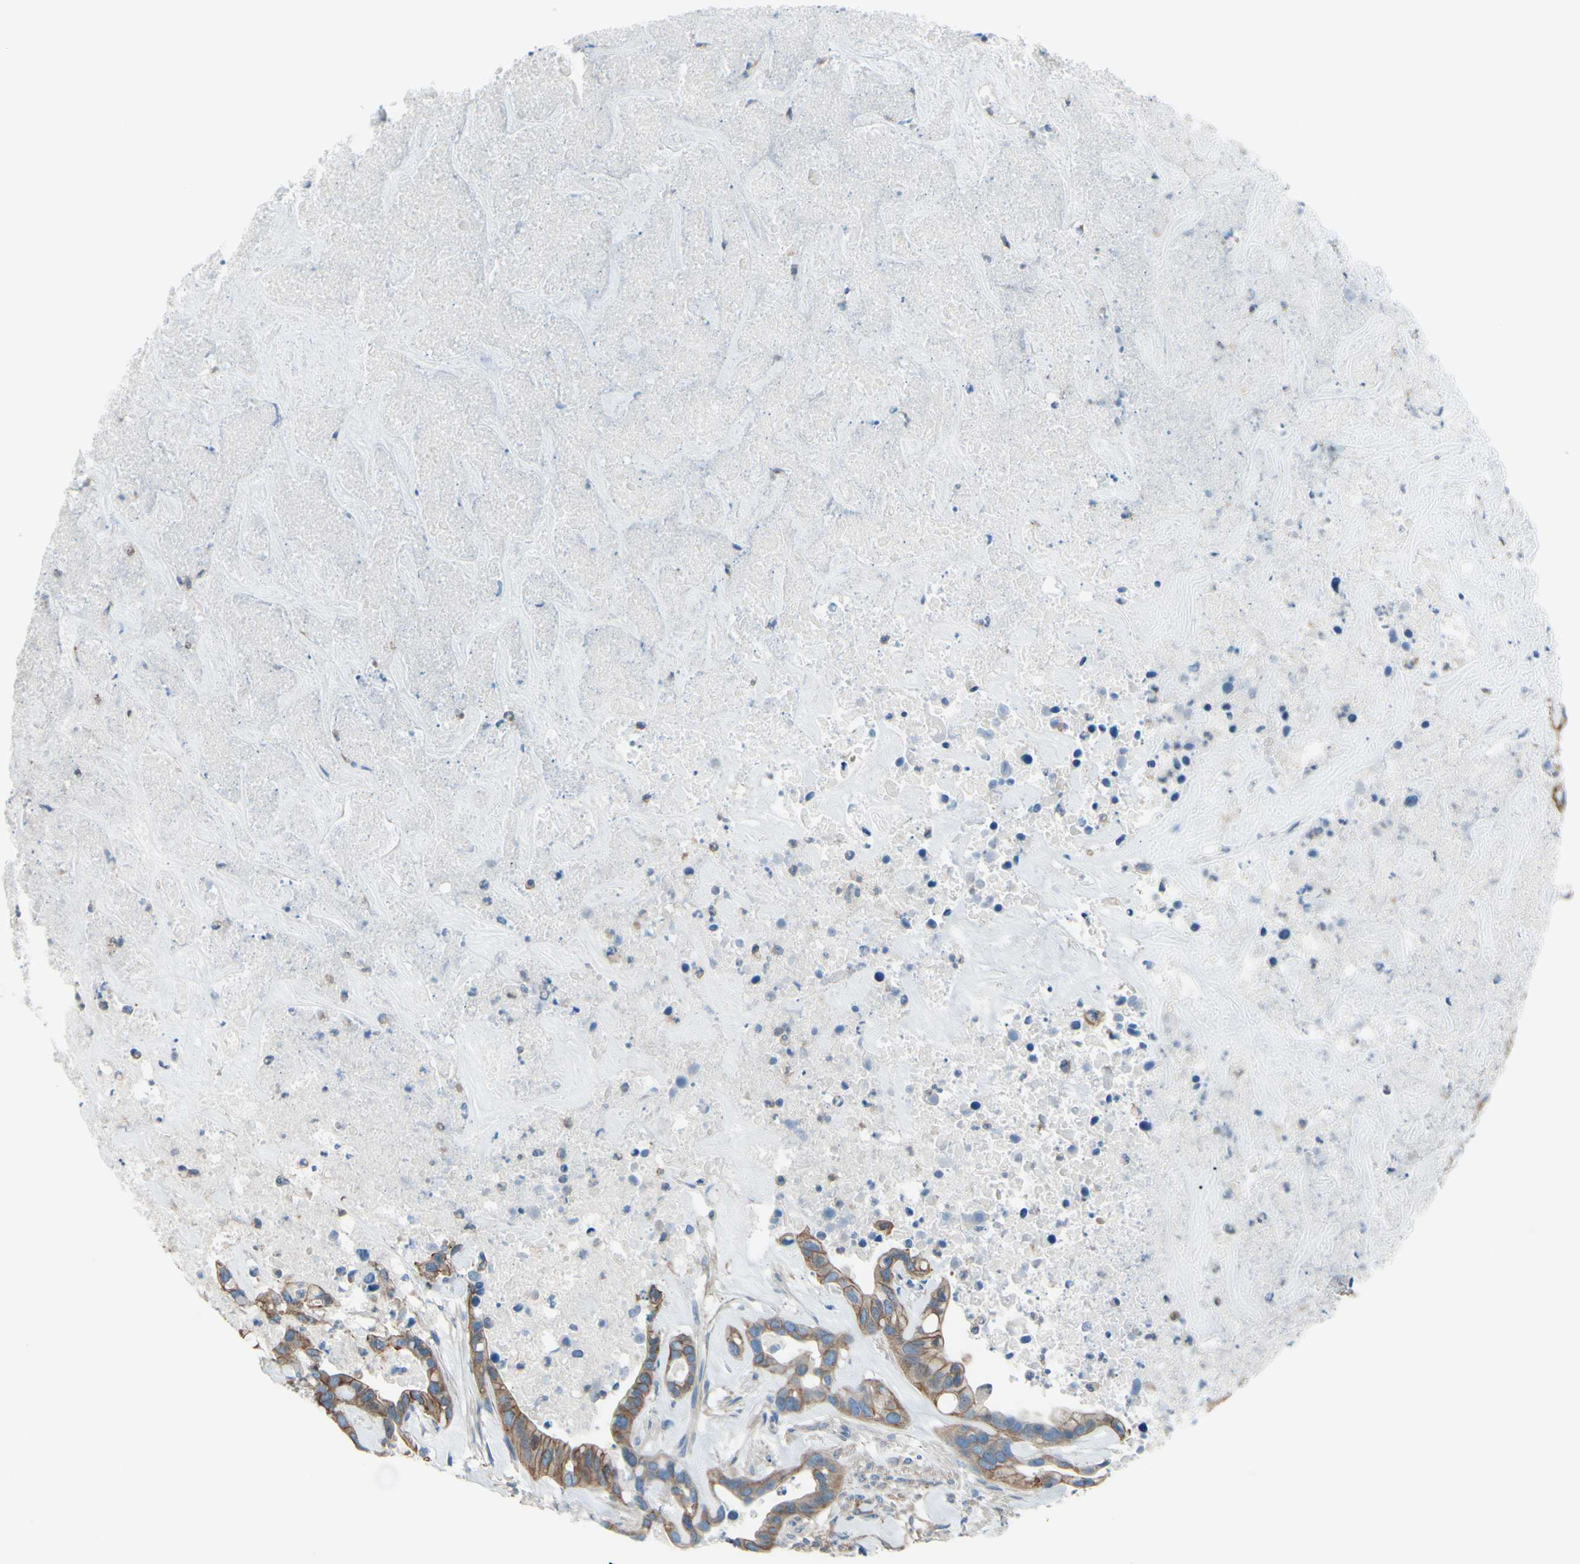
{"staining": {"intensity": "weak", "quantity": ">75%", "location": "cytoplasmic/membranous"}, "tissue": "liver cancer", "cell_type": "Tumor cells", "image_type": "cancer", "snomed": [{"axis": "morphology", "description": "Cholangiocarcinoma"}, {"axis": "topography", "description": "Liver"}], "caption": "Immunohistochemistry (IHC) of human liver cancer shows low levels of weak cytoplasmic/membranous positivity in approximately >75% of tumor cells.", "gene": "ADD1", "patient": {"sex": "female", "age": 65}}